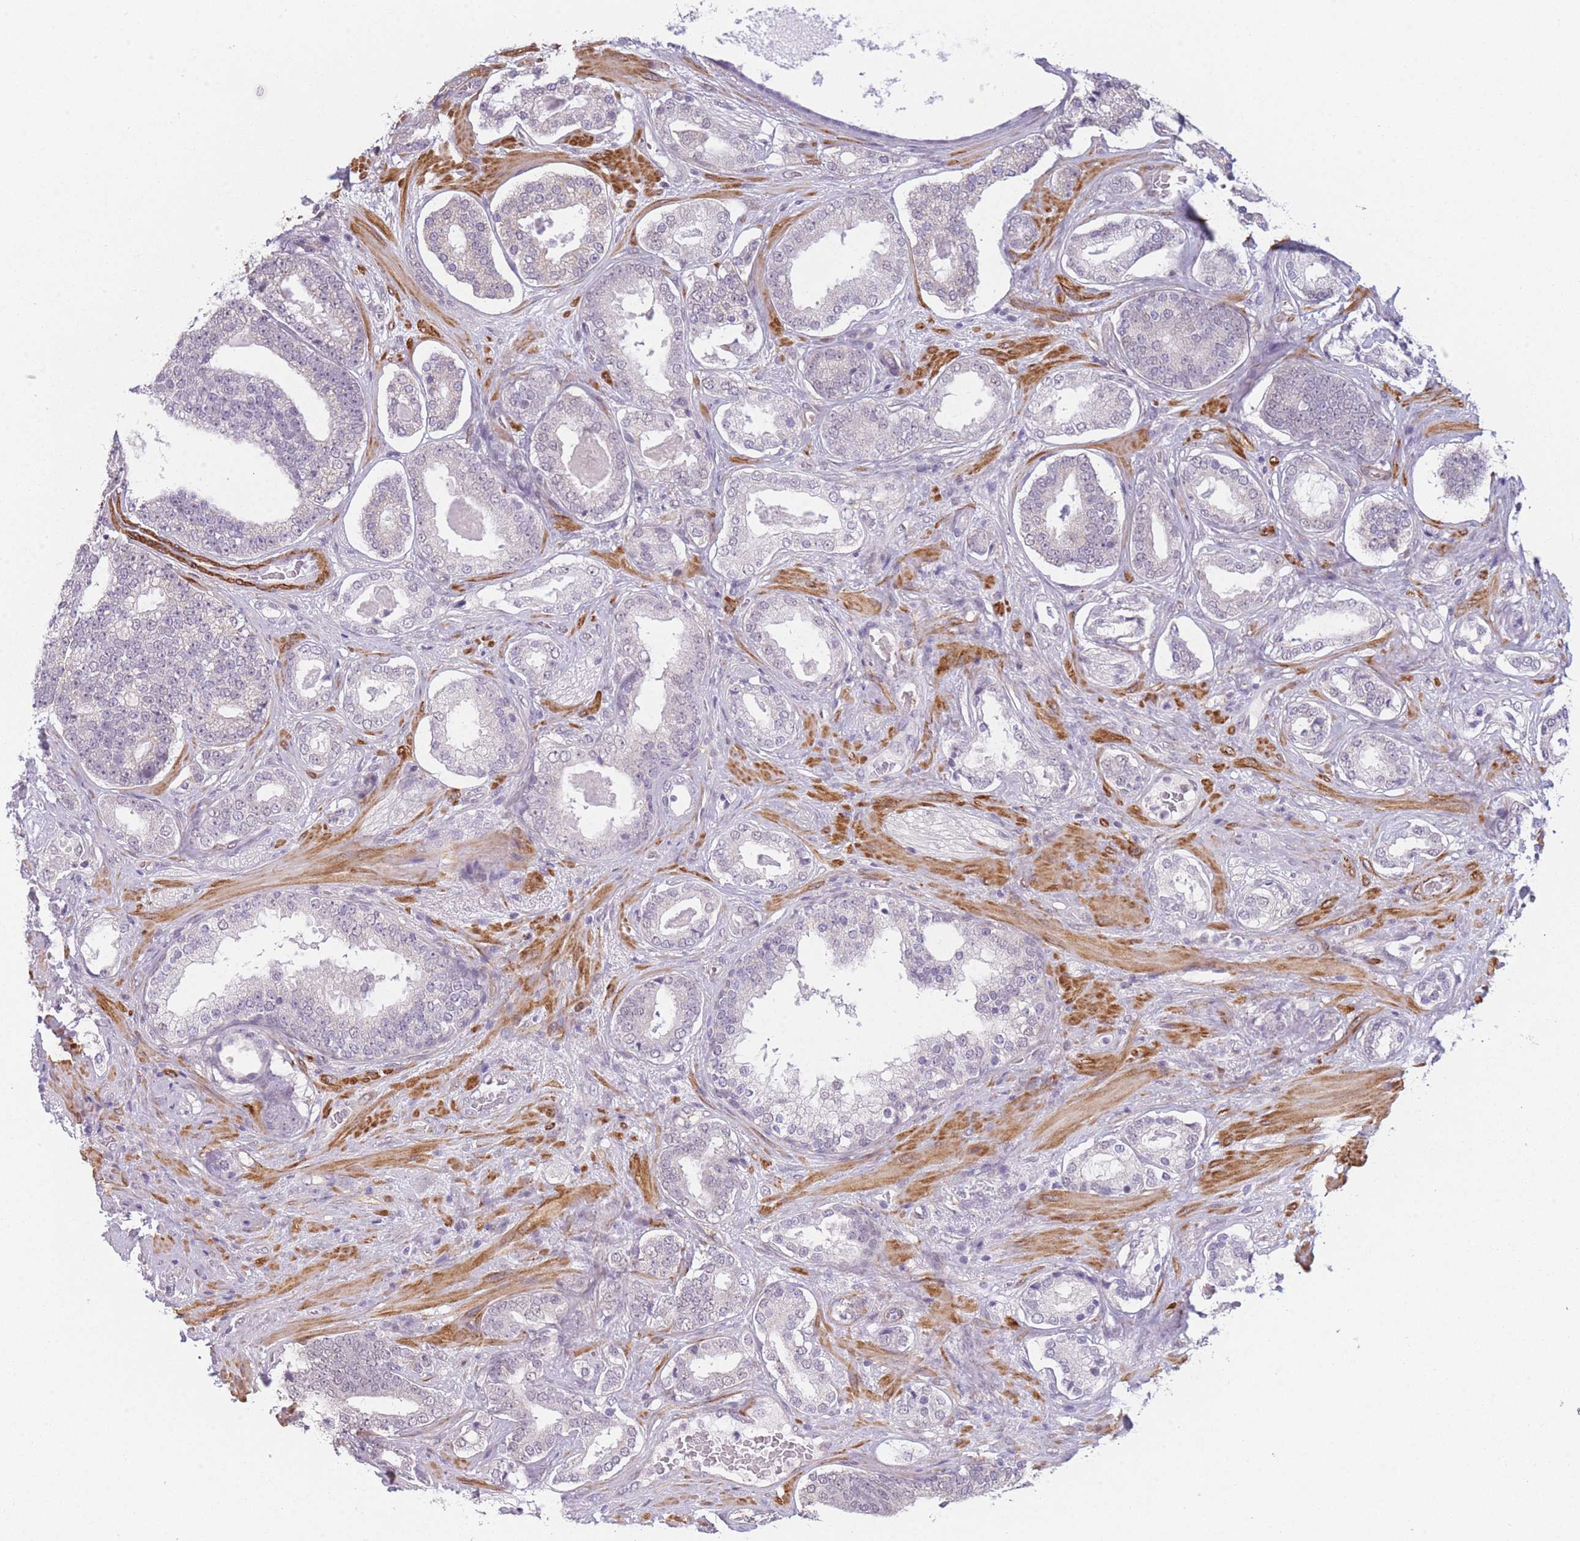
{"staining": {"intensity": "negative", "quantity": "none", "location": "none"}, "tissue": "prostate cancer", "cell_type": "Tumor cells", "image_type": "cancer", "snomed": [{"axis": "morphology", "description": "Adenocarcinoma, High grade"}, {"axis": "topography", "description": "Prostate"}], "caption": "There is no significant expression in tumor cells of prostate adenocarcinoma (high-grade).", "gene": "SIN3B", "patient": {"sex": "male", "age": 60}}